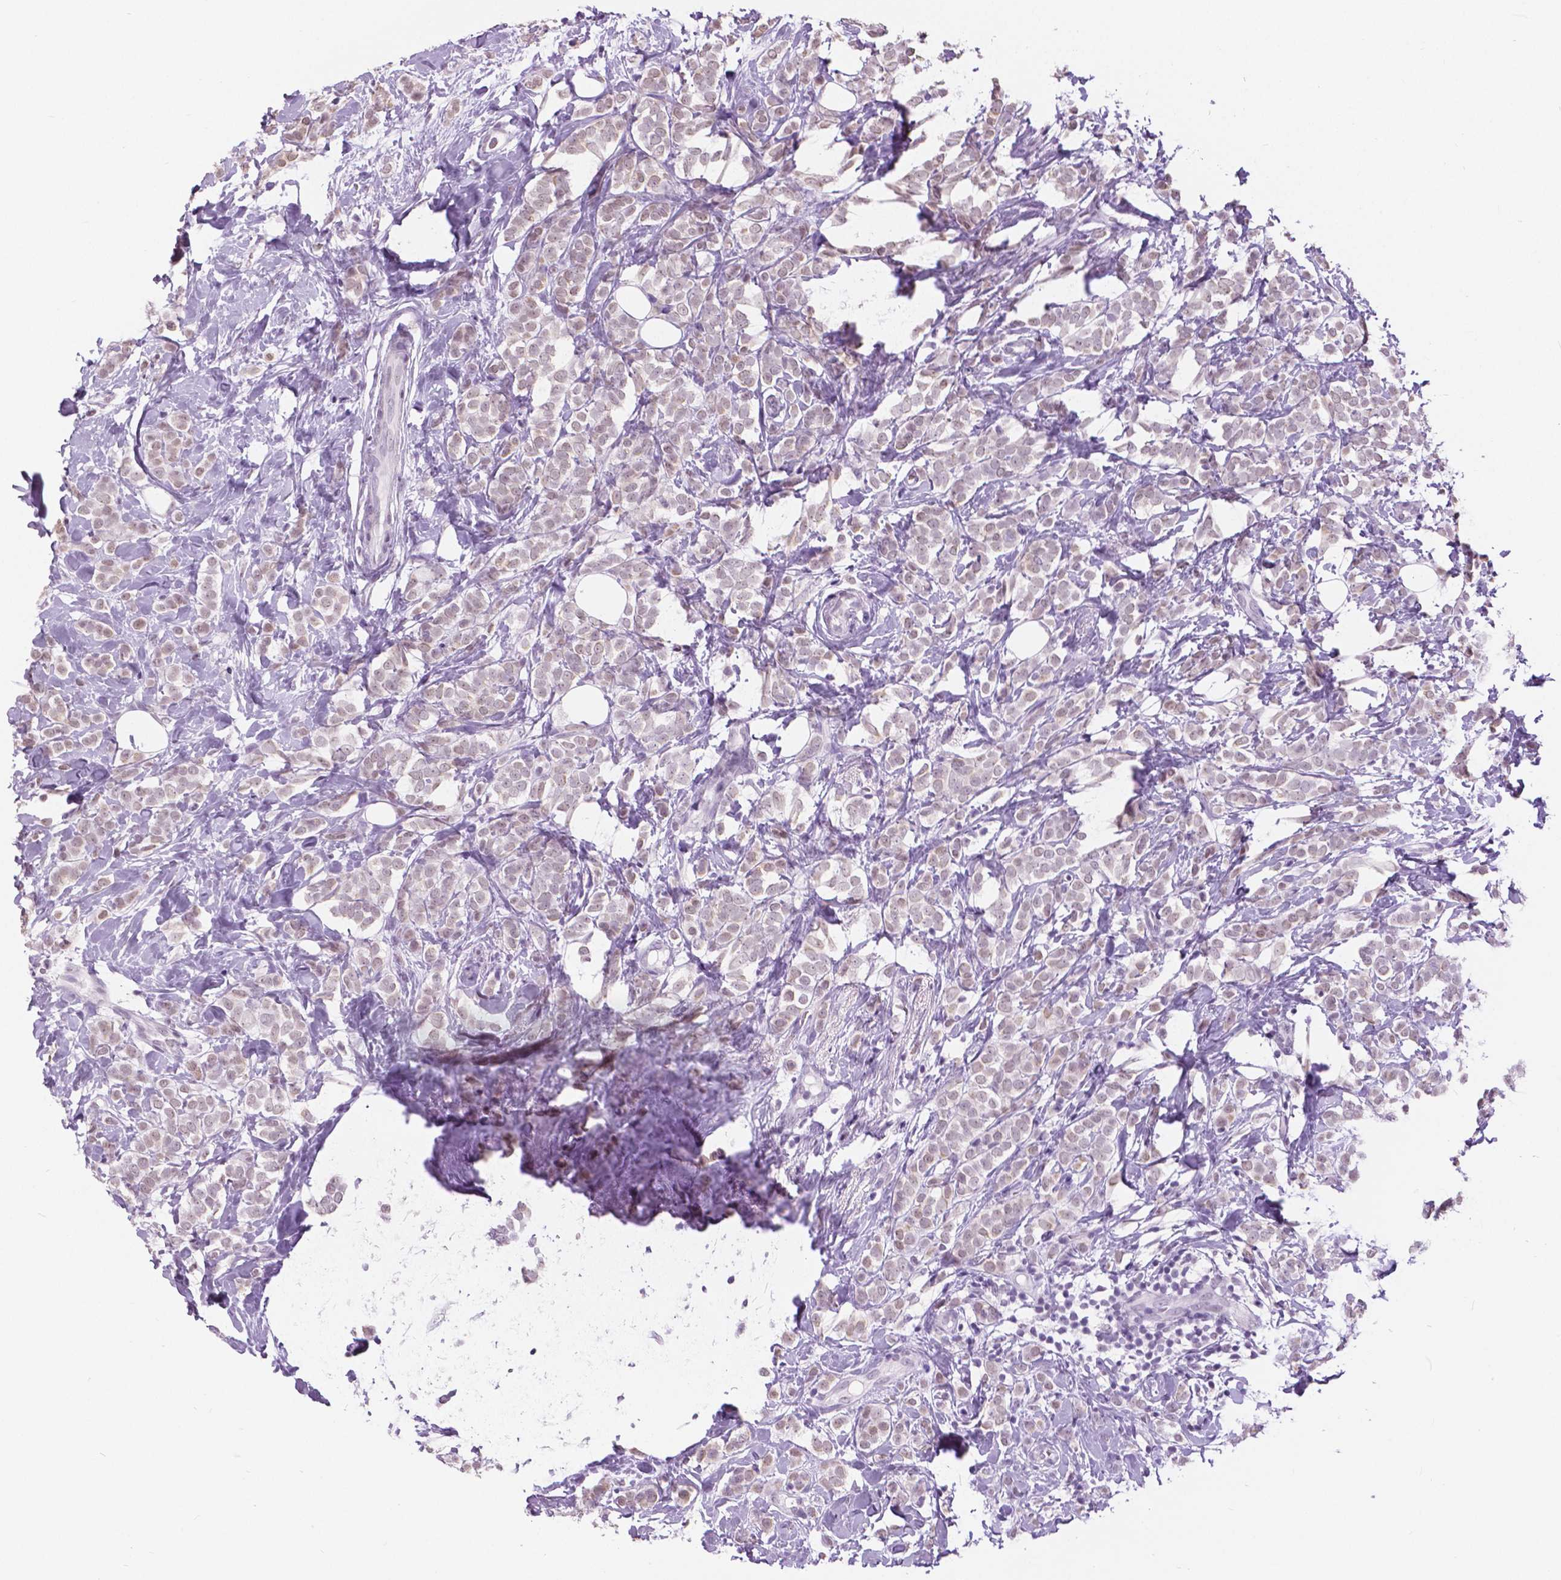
{"staining": {"intensity": "weak", "quantity": "<25%", "location": "nuclear"}, "tissue": "breast cancer", "cell_type": "Tumor cells", "image_type": "cancer", "snomed": [{"axis": "morphology", "description": "Lobular carcinoma"}, {"axis": "topography", "description": "Breast"}], "caption": "An immunohistochemistry (IHC) histopathology image of breast cancer (lobular carcinoma) is shown. There is no staining in tumor cells of breast cancer (lobular carcinoma).", "gene": "MYOM1", "patient": {"sex": "female", "age": 49}}